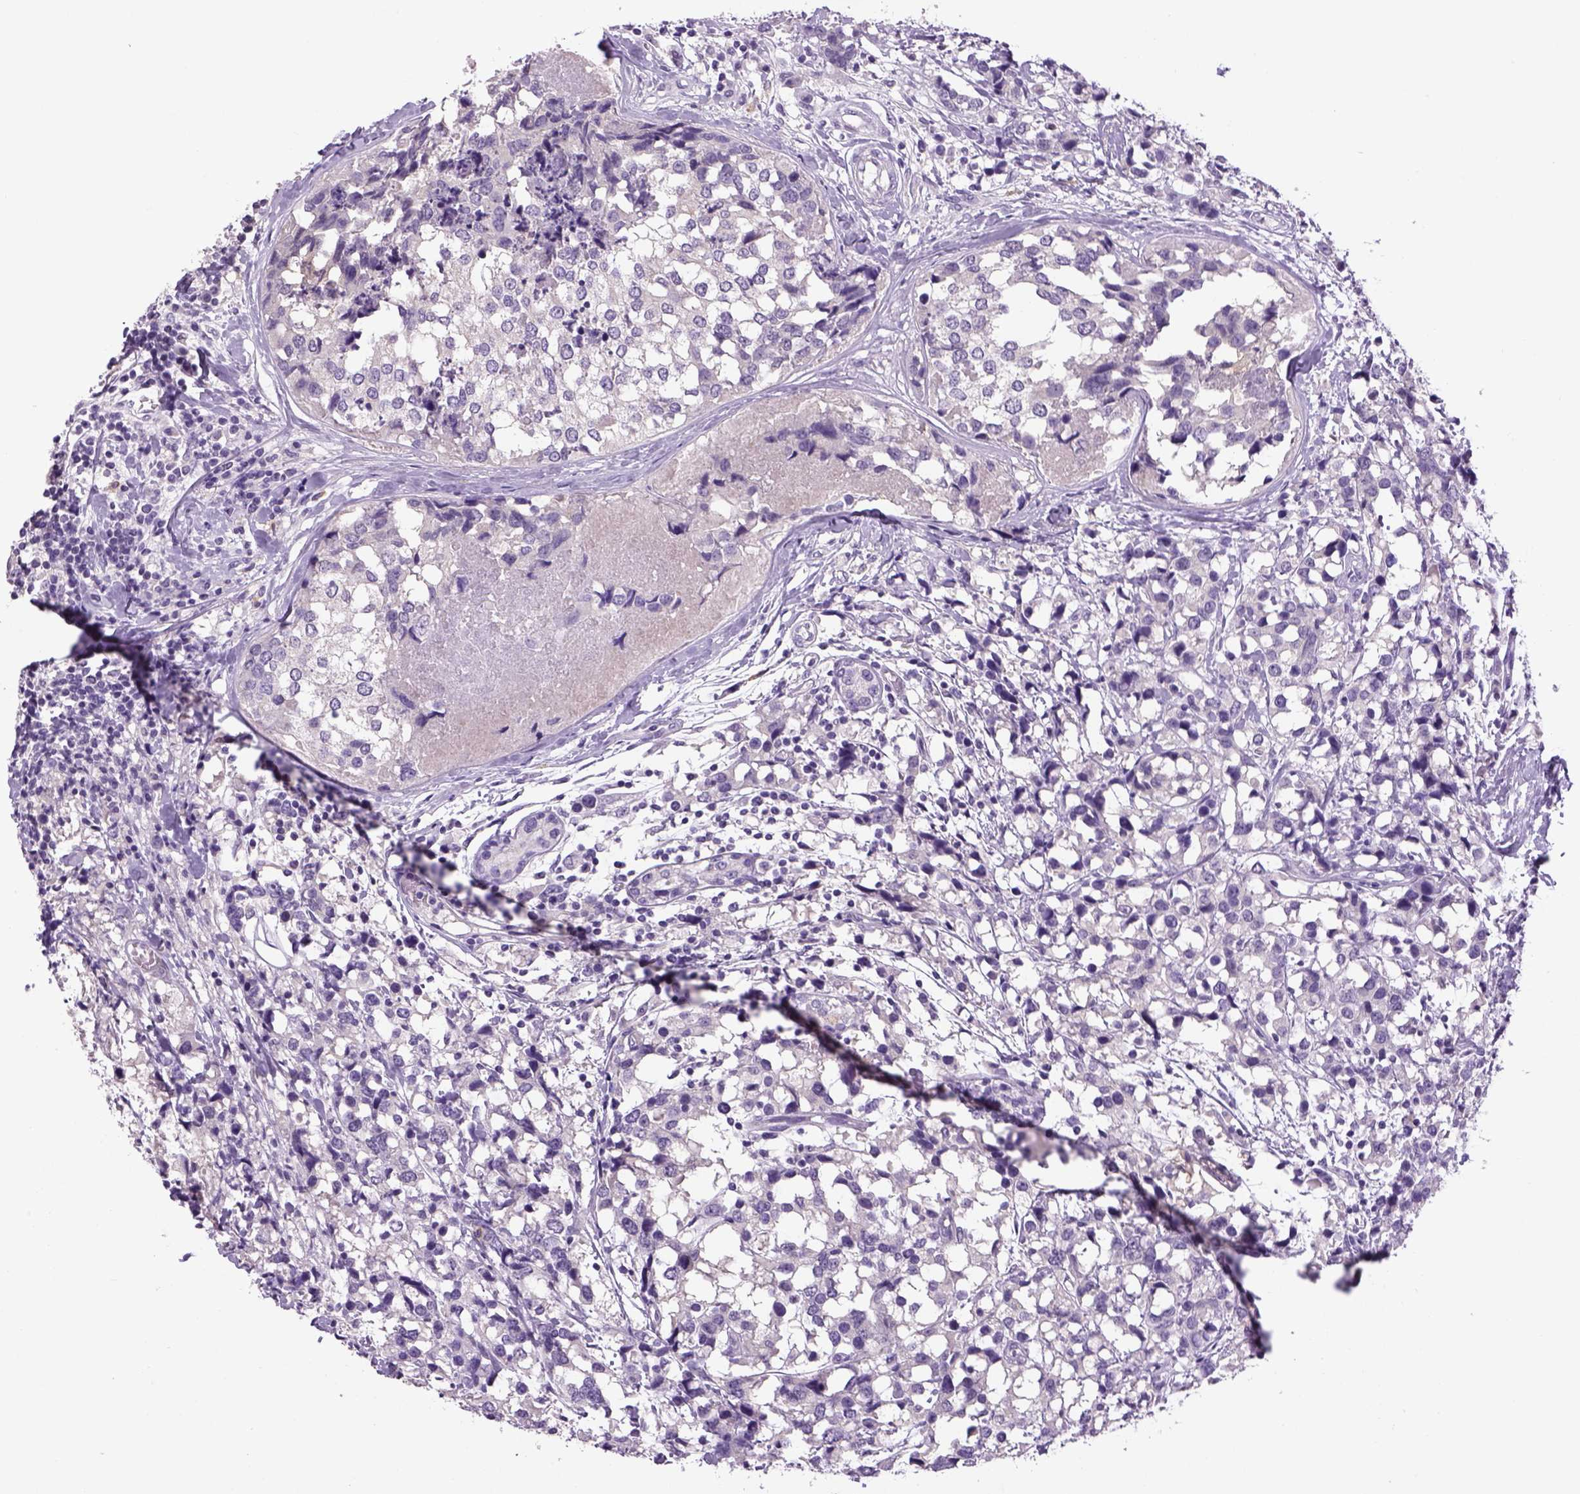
{"staining": {"intensity": "negative", "quantity": "none", "location": "none"}, "tissue": "breast cancer", "cell_type": "Tumor cells", "image_type": "cancer", "snomed": [{"axis": "morphology", "description": "Lobular carcinoma"}, {"axis": "topography", "description": "Breast"}], "caption": "IHC histopathology image of human breast cancer stained for a protein (brown), which shows no positivity in tumor cells.", "gene": "DBH", "patient": {"sex": "female", "age": 59}}